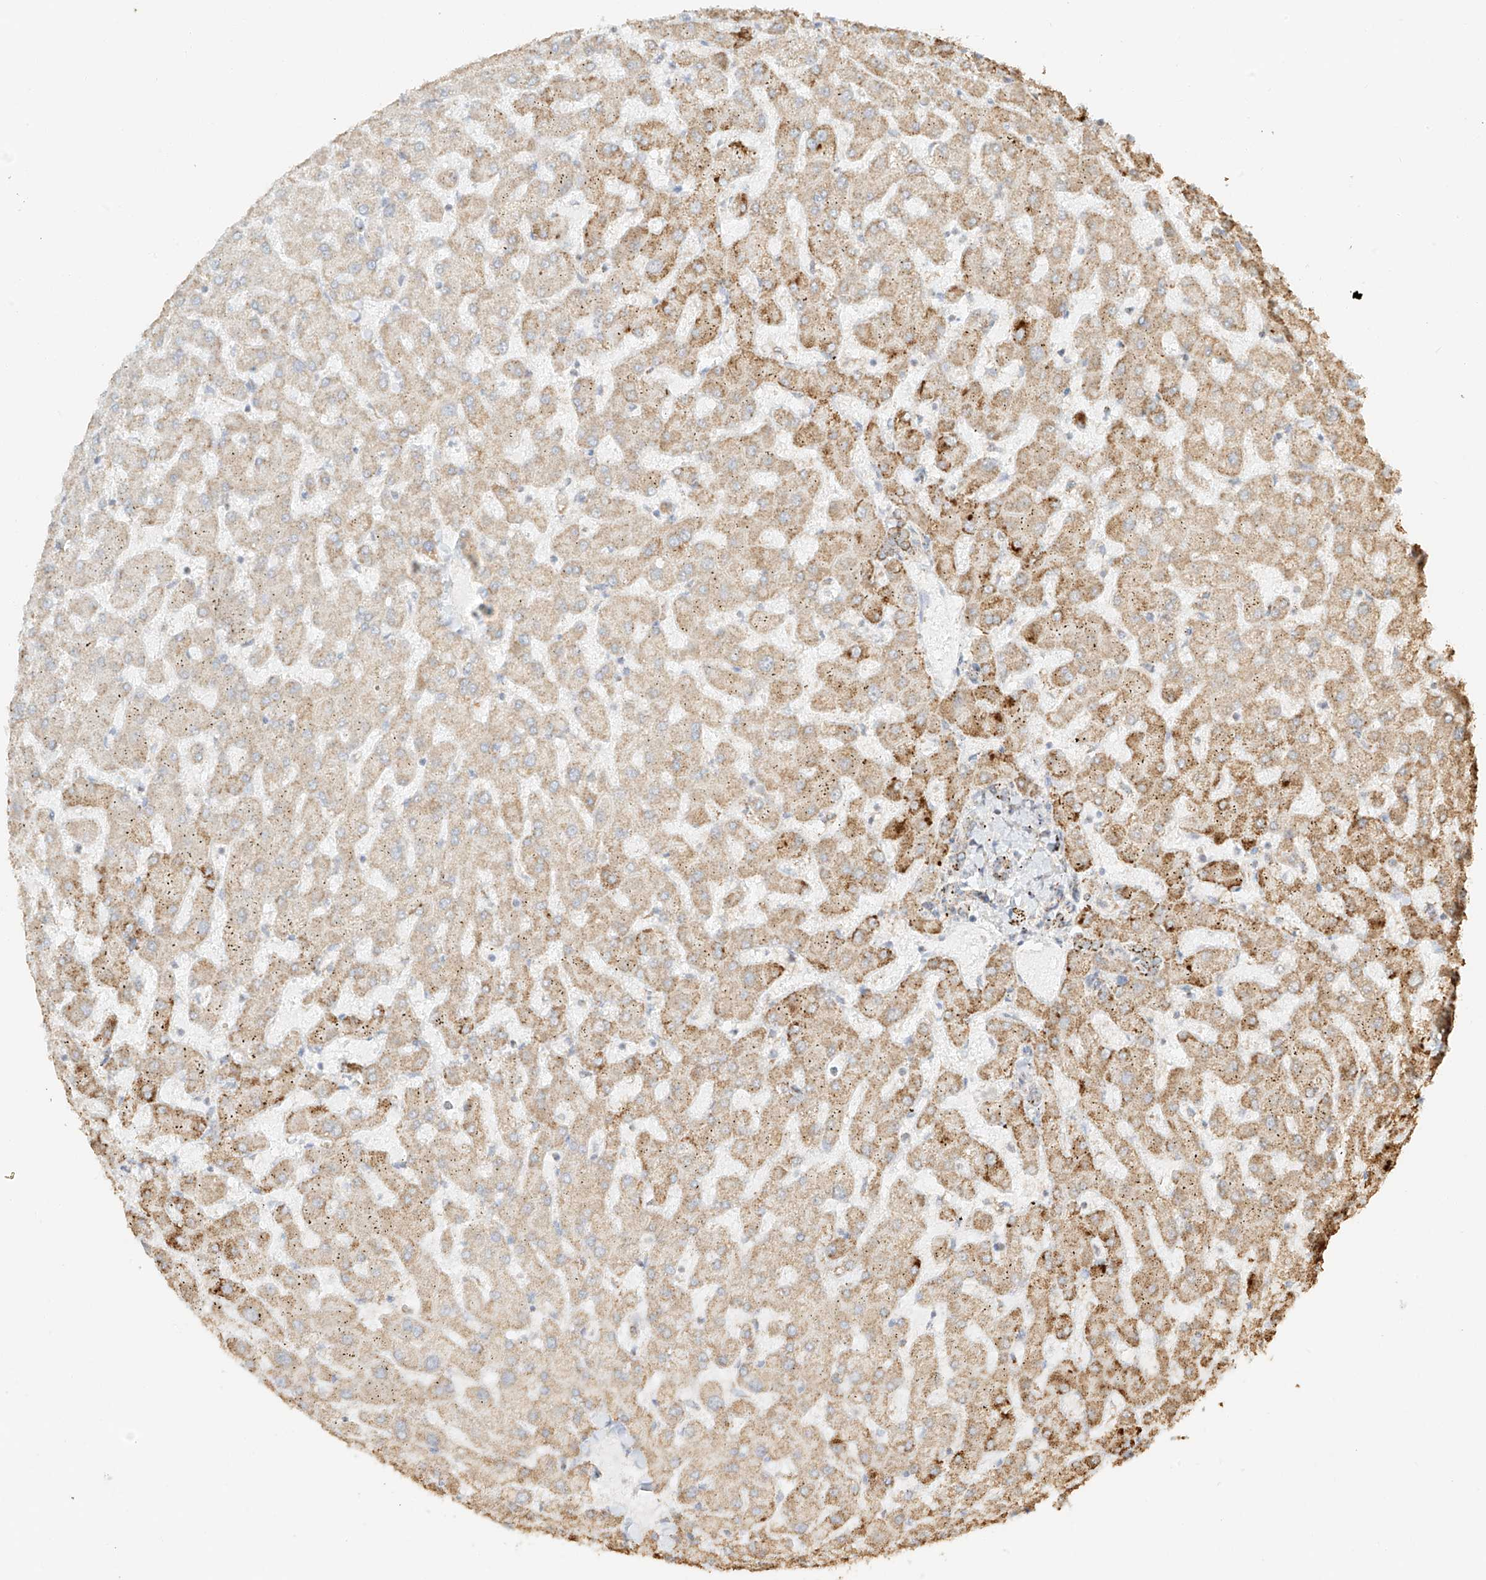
{"staining": {"intensity": "negative", "quantity": "none", "location": "none"}, "tissue": "liver", "cell_type": "Cholangiocytes", "image_type": "normal", "snomed": [{"axis": "morphology", "description": "Normal tissue, NOS"}, {"axis": "topography", "description": "Liver"}], "caption": "Immunohistochemical staining of normal human liver exhibits no significant positivity in cholangiocytes.", "gene": "MIPEP", "patient": {"sex": "female", "age": 63}}